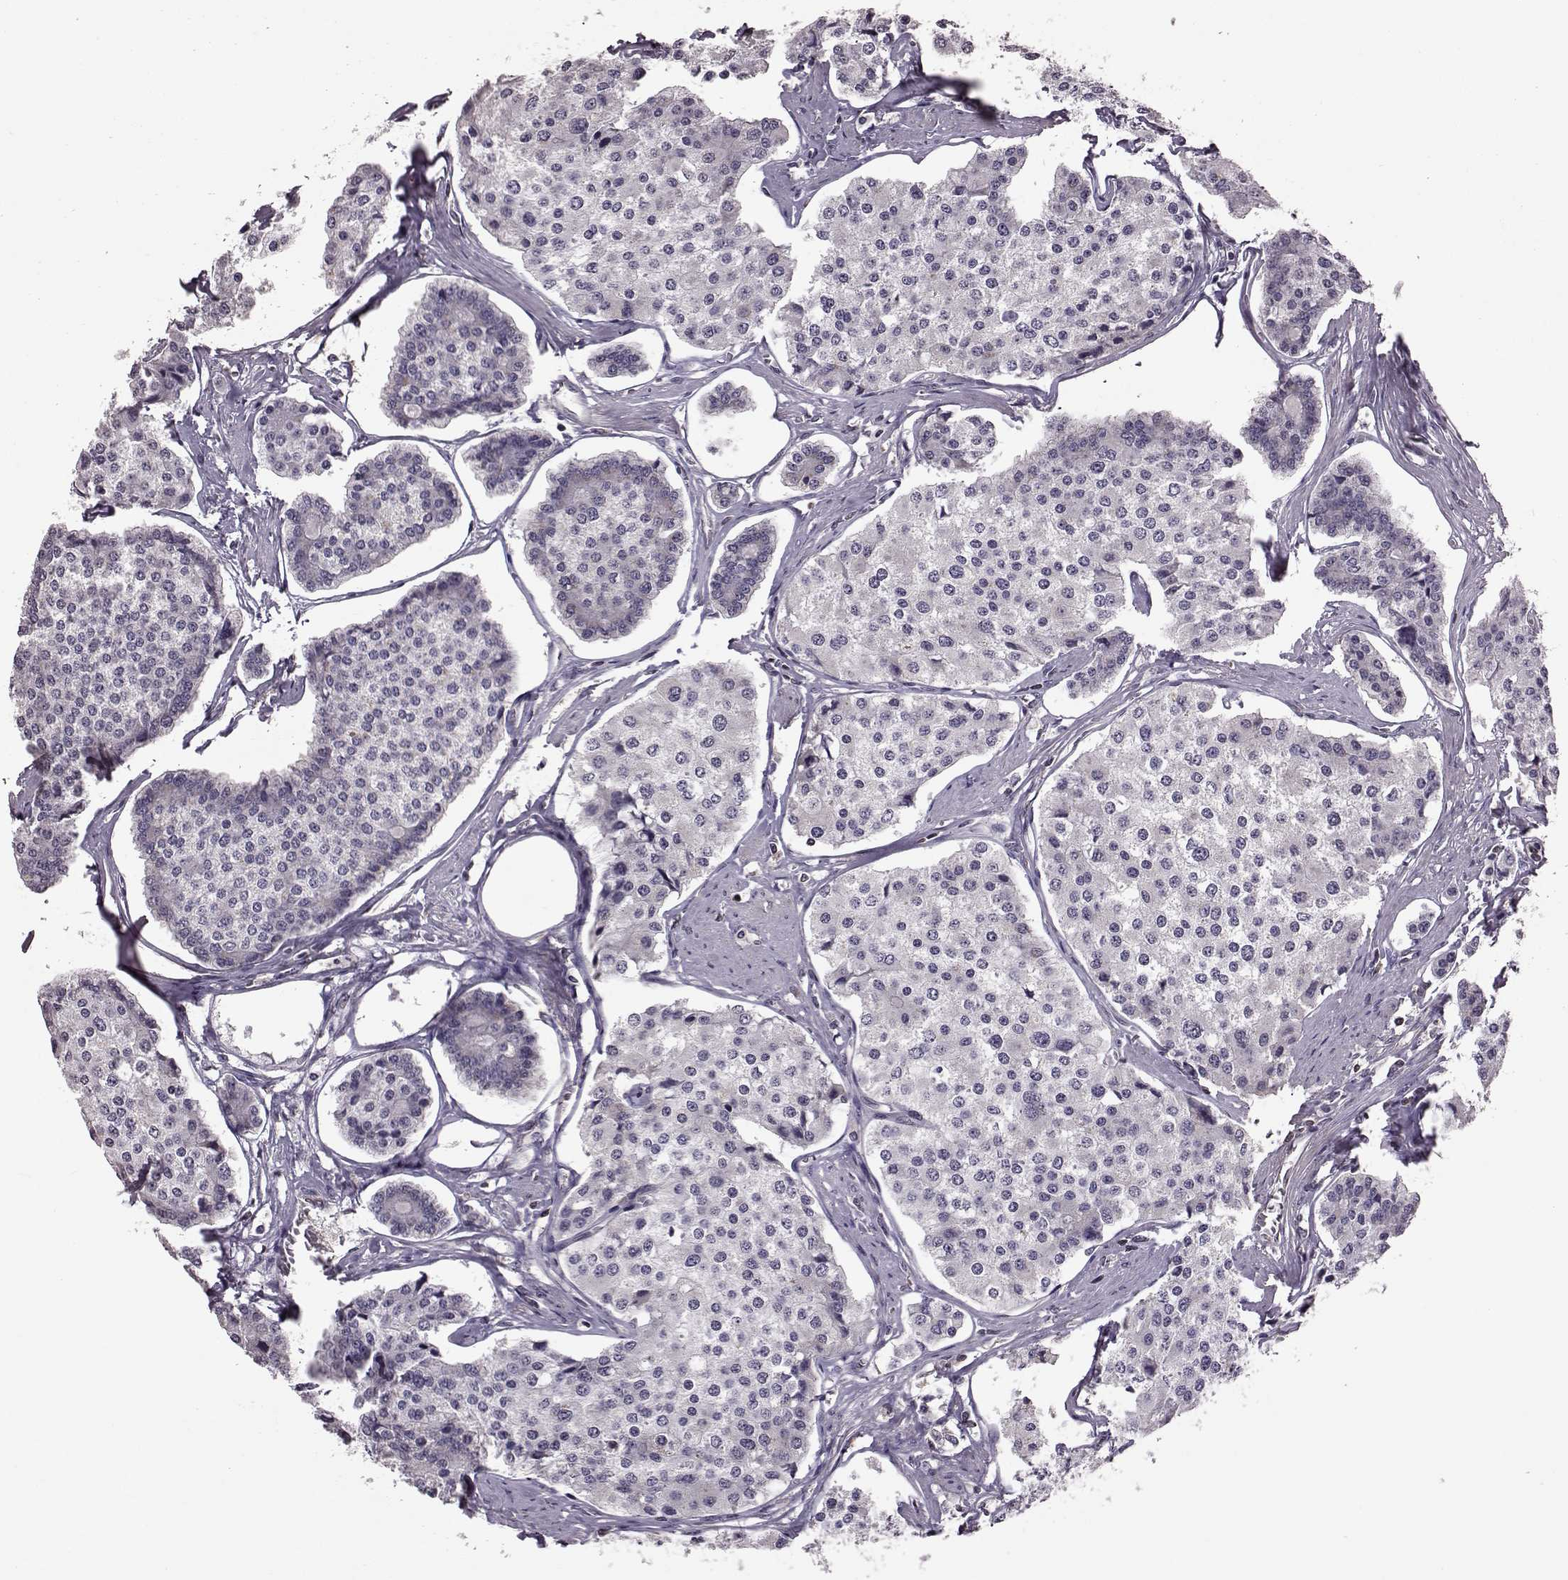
{"staining": {"intensity": "negative", "quantity": "none", "location": "none"}, "tissue": "carcinoid", "cell_type": "Tumor cells", "image_type": "cancer", "snomed": [{"axis": "morphology", "description": "Carcinoid, malignant, NOS"}, {"axis": "topography", "description": "Small intestine"}], "caption": "The immunohistochemistry histopathology image has no significant staining in tumor cells of carcinoid (malignant) tissue.", "gene": "CDC42SE1", "patient": {"sex": "female", "age": 65}}